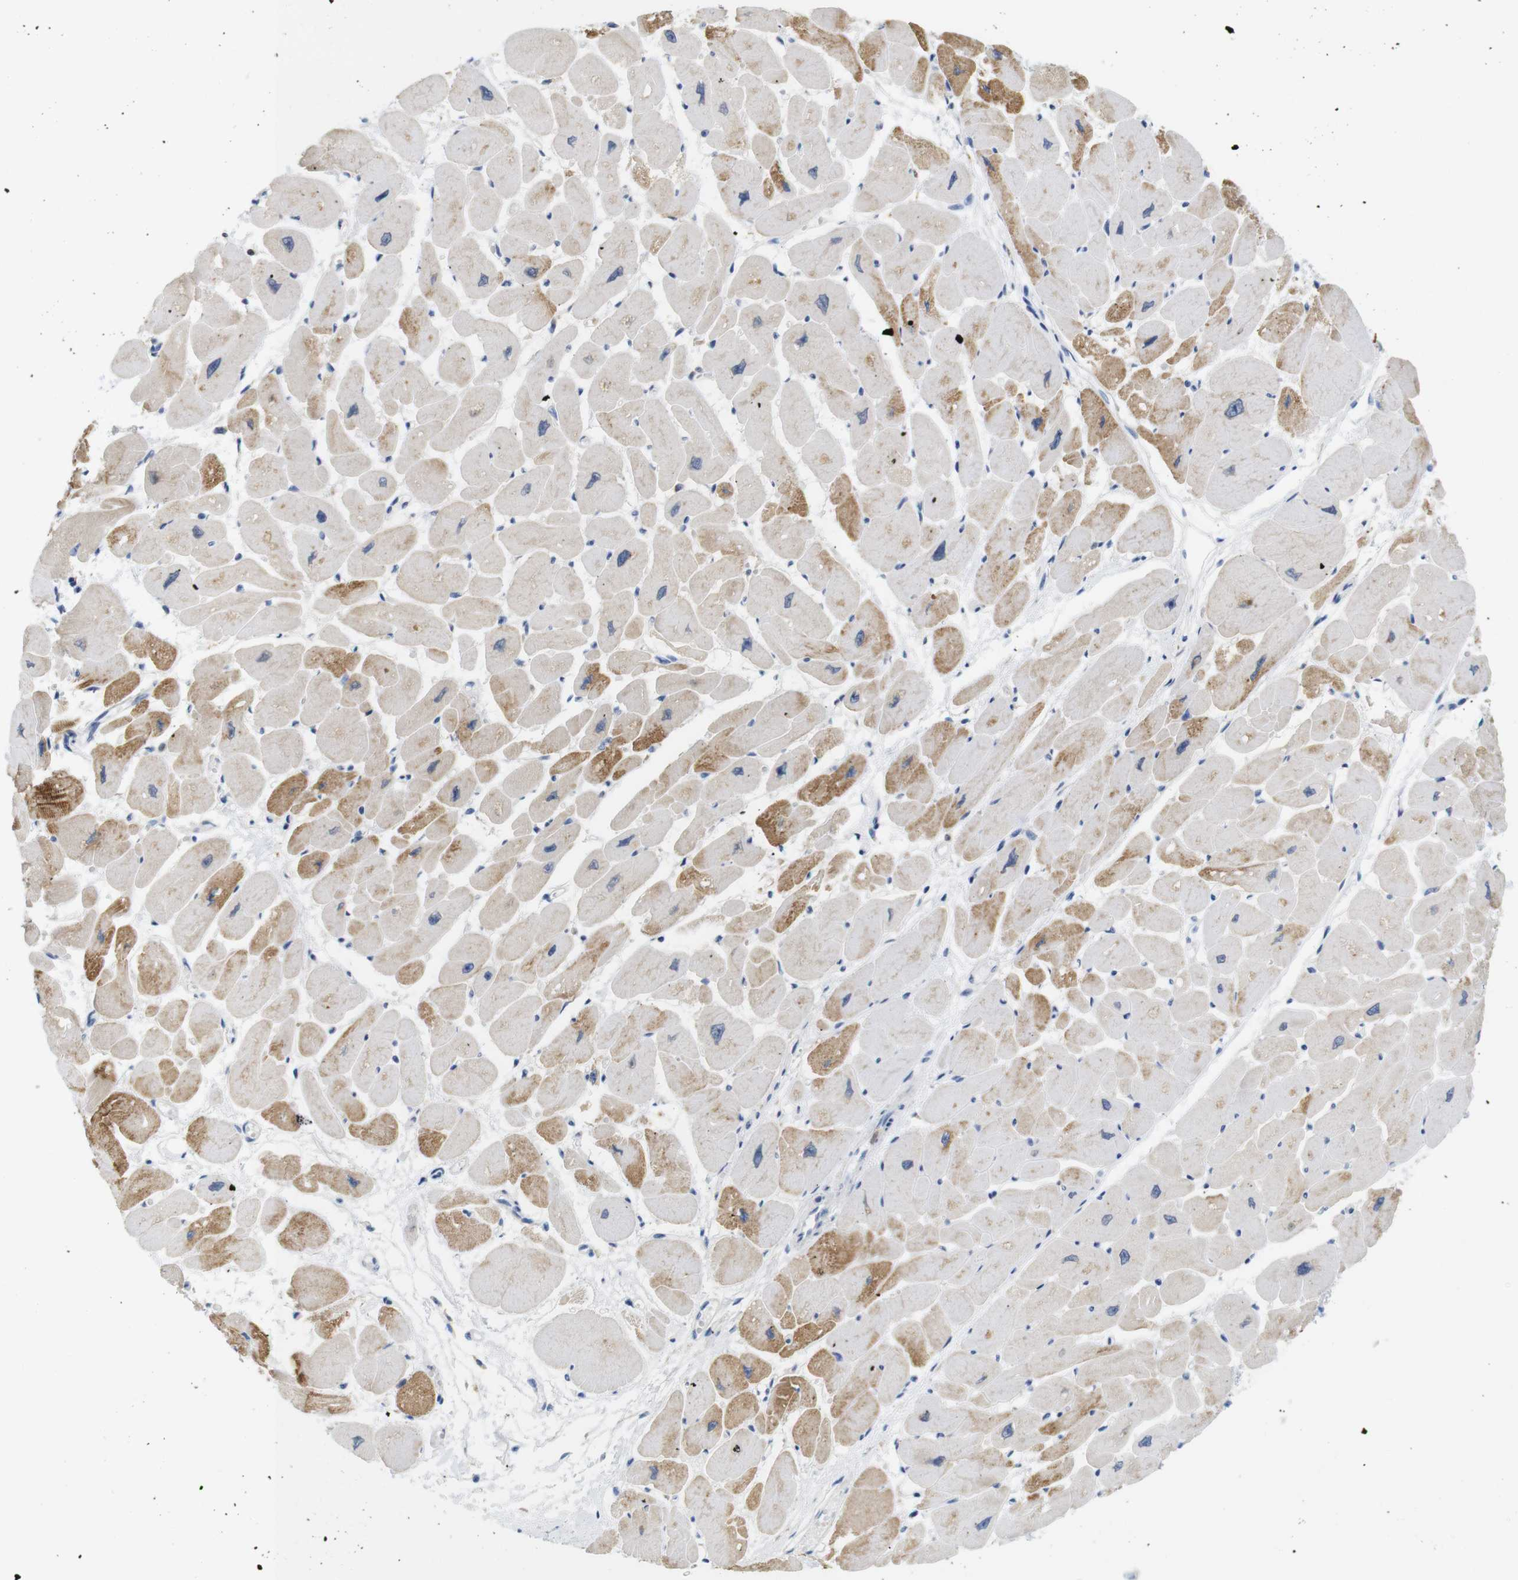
{"staining": {"intensity": "moderate", "quantity": "25%-75%", "location": "cytoplasmic/membranous"}, "tissue": "heart muscle", "cell_type": "Cardiomyocytes", "image_type": "normal", "snomed": [{"axis": "morphology", "description": "Normal tissue, NOS"}, {"axis": "topography", "description": "Heart"}], "caption": "The immunohistochemical stain labels moderate cytoplasmic/membranous positivity in cardiomyocytes of normal heart muscle.", "gene": "NEBL", "patient": {"sex": "female", "age": 54}}